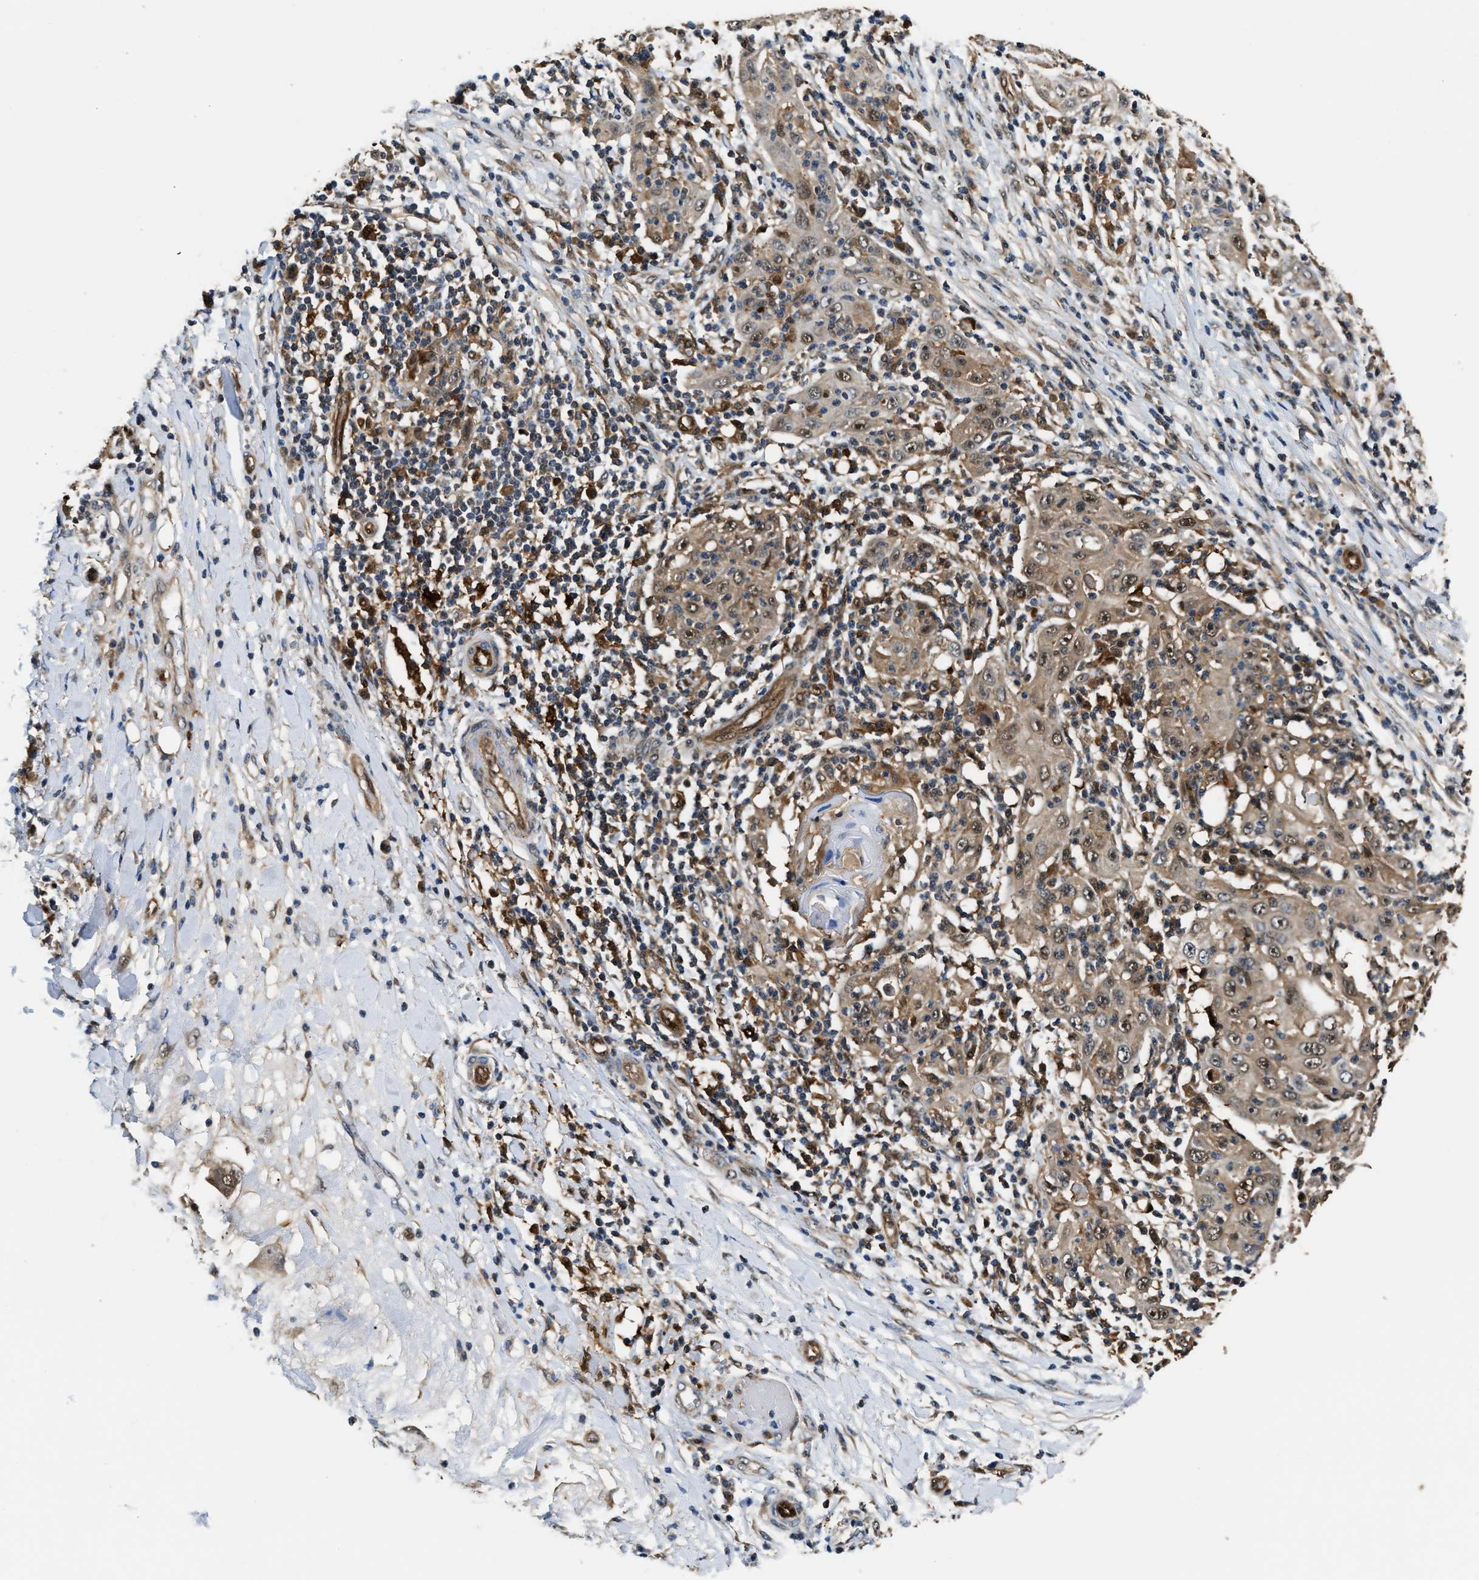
{"staining": {"intensity": "weak", "quantity": ">75%", "location": "cytoplasmic/membranous"}, "tissue": "skin cancer", "cell_type": "Tumor cells", "image_type": "cancer", "snomed": [{"axis": "morphology", "description": "Squamous cell carcinoma, NOS"}, {"axis": "topography", "description": "Skin"}], "caption": "Weak cytoplasmic/membranous protein staining is identified in about >75% of tumor cells in skin cancer (squamous cell carcinoma).", "gene": "PPA1", "patient": {"sex": "female", "age": 88}}